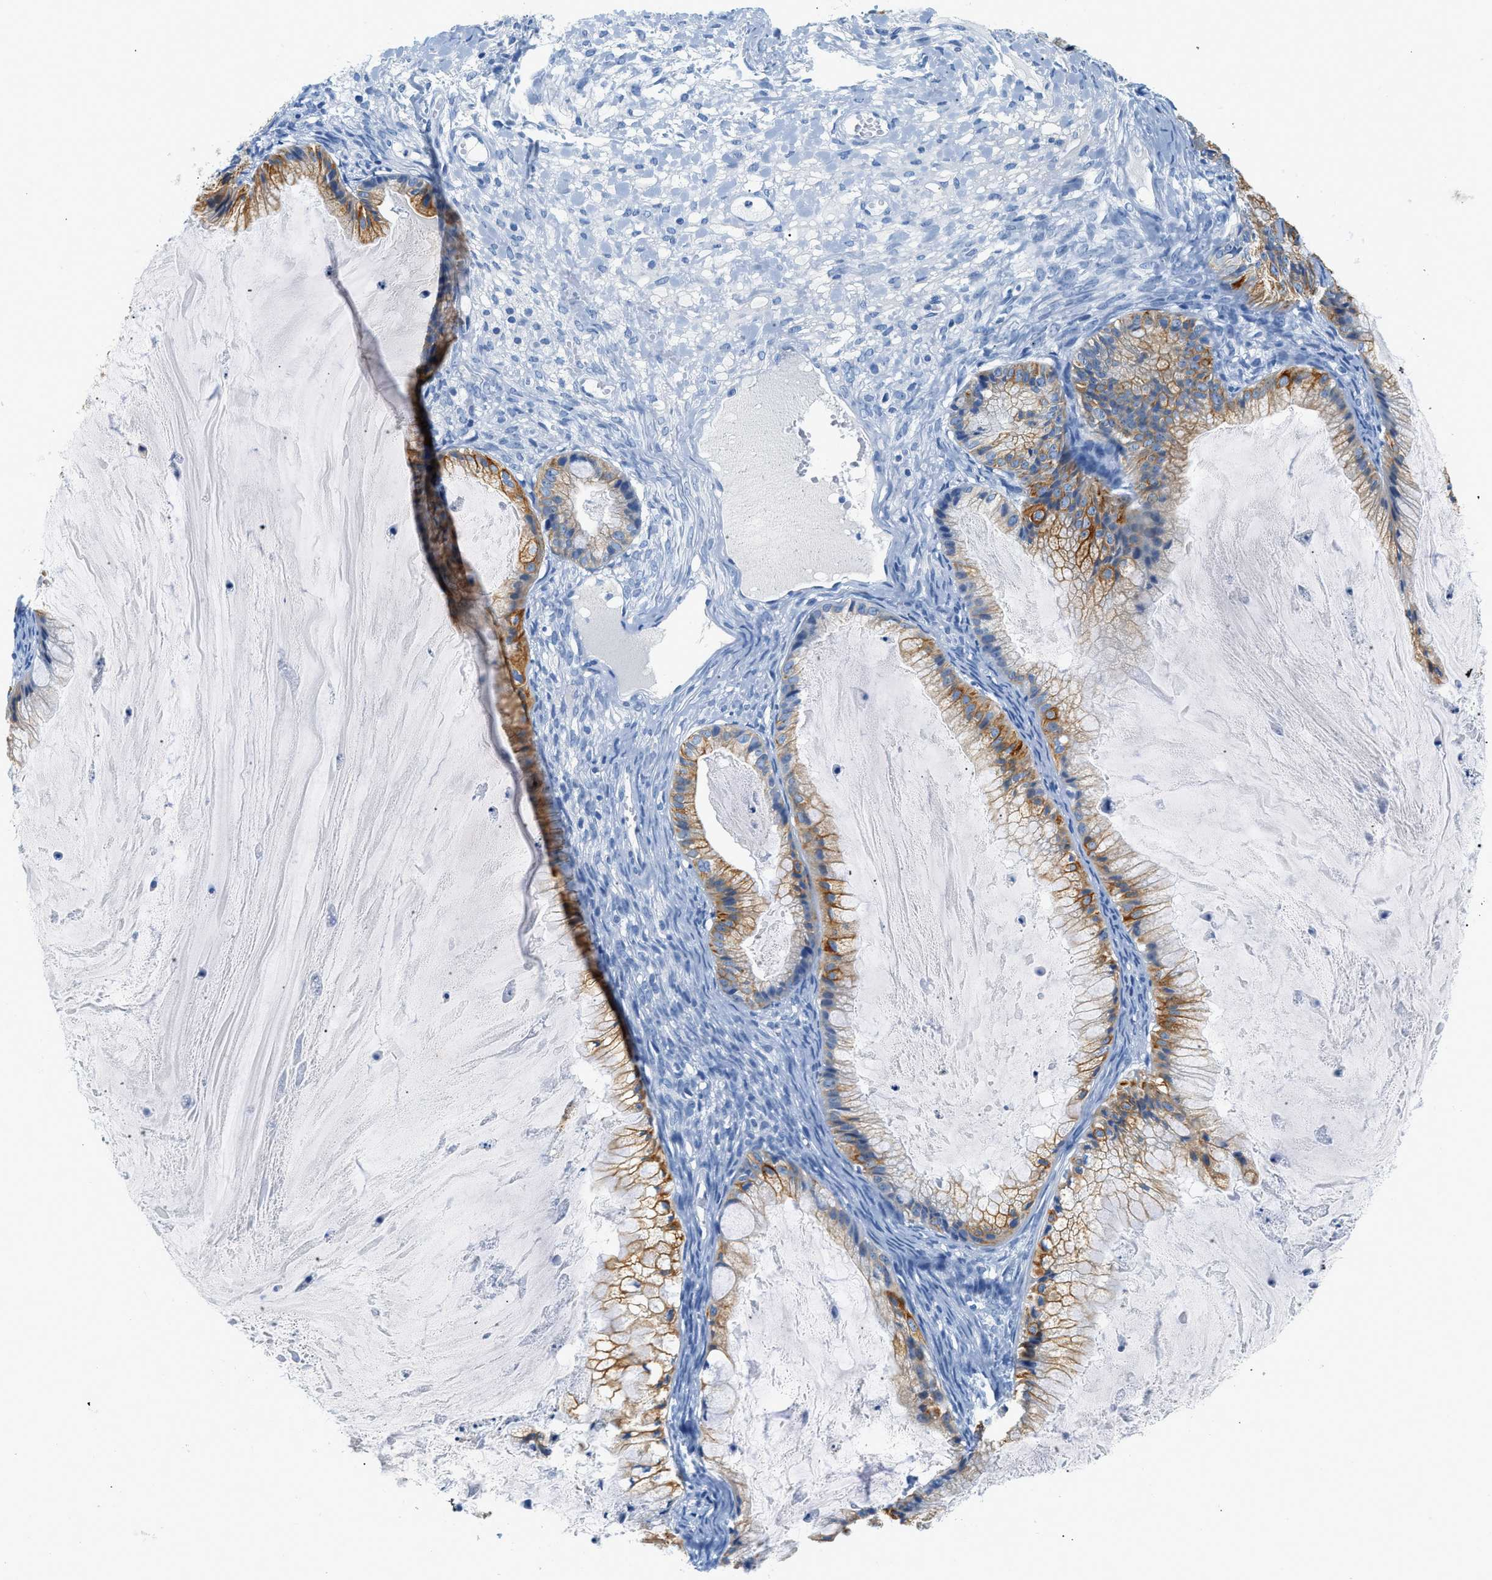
{"staining": {"intensity": "moderate", "quantity": ">75%", "location": "cytoplasmic/membranous"}, "tissue": "ovarian cancer", "cell_type": "Tumor cells", "image_type": "cancer", "snomed": [{"axis": "morphology", "description": "Cystadenocarcinoma, mucinous, NOS"}, {"axis": "topography", "description": "Ovary"}], "caption": "A histopathology image showing moderate cytoplasmic/membranous positivity in about >75% of tumor cells in ovarian cancer (mucinous cystadenocarcinoma), as visualized by brown immunohistochemical staining.", "gene": "STXBP2", "patient": {"sex": "female", "age": 57}}